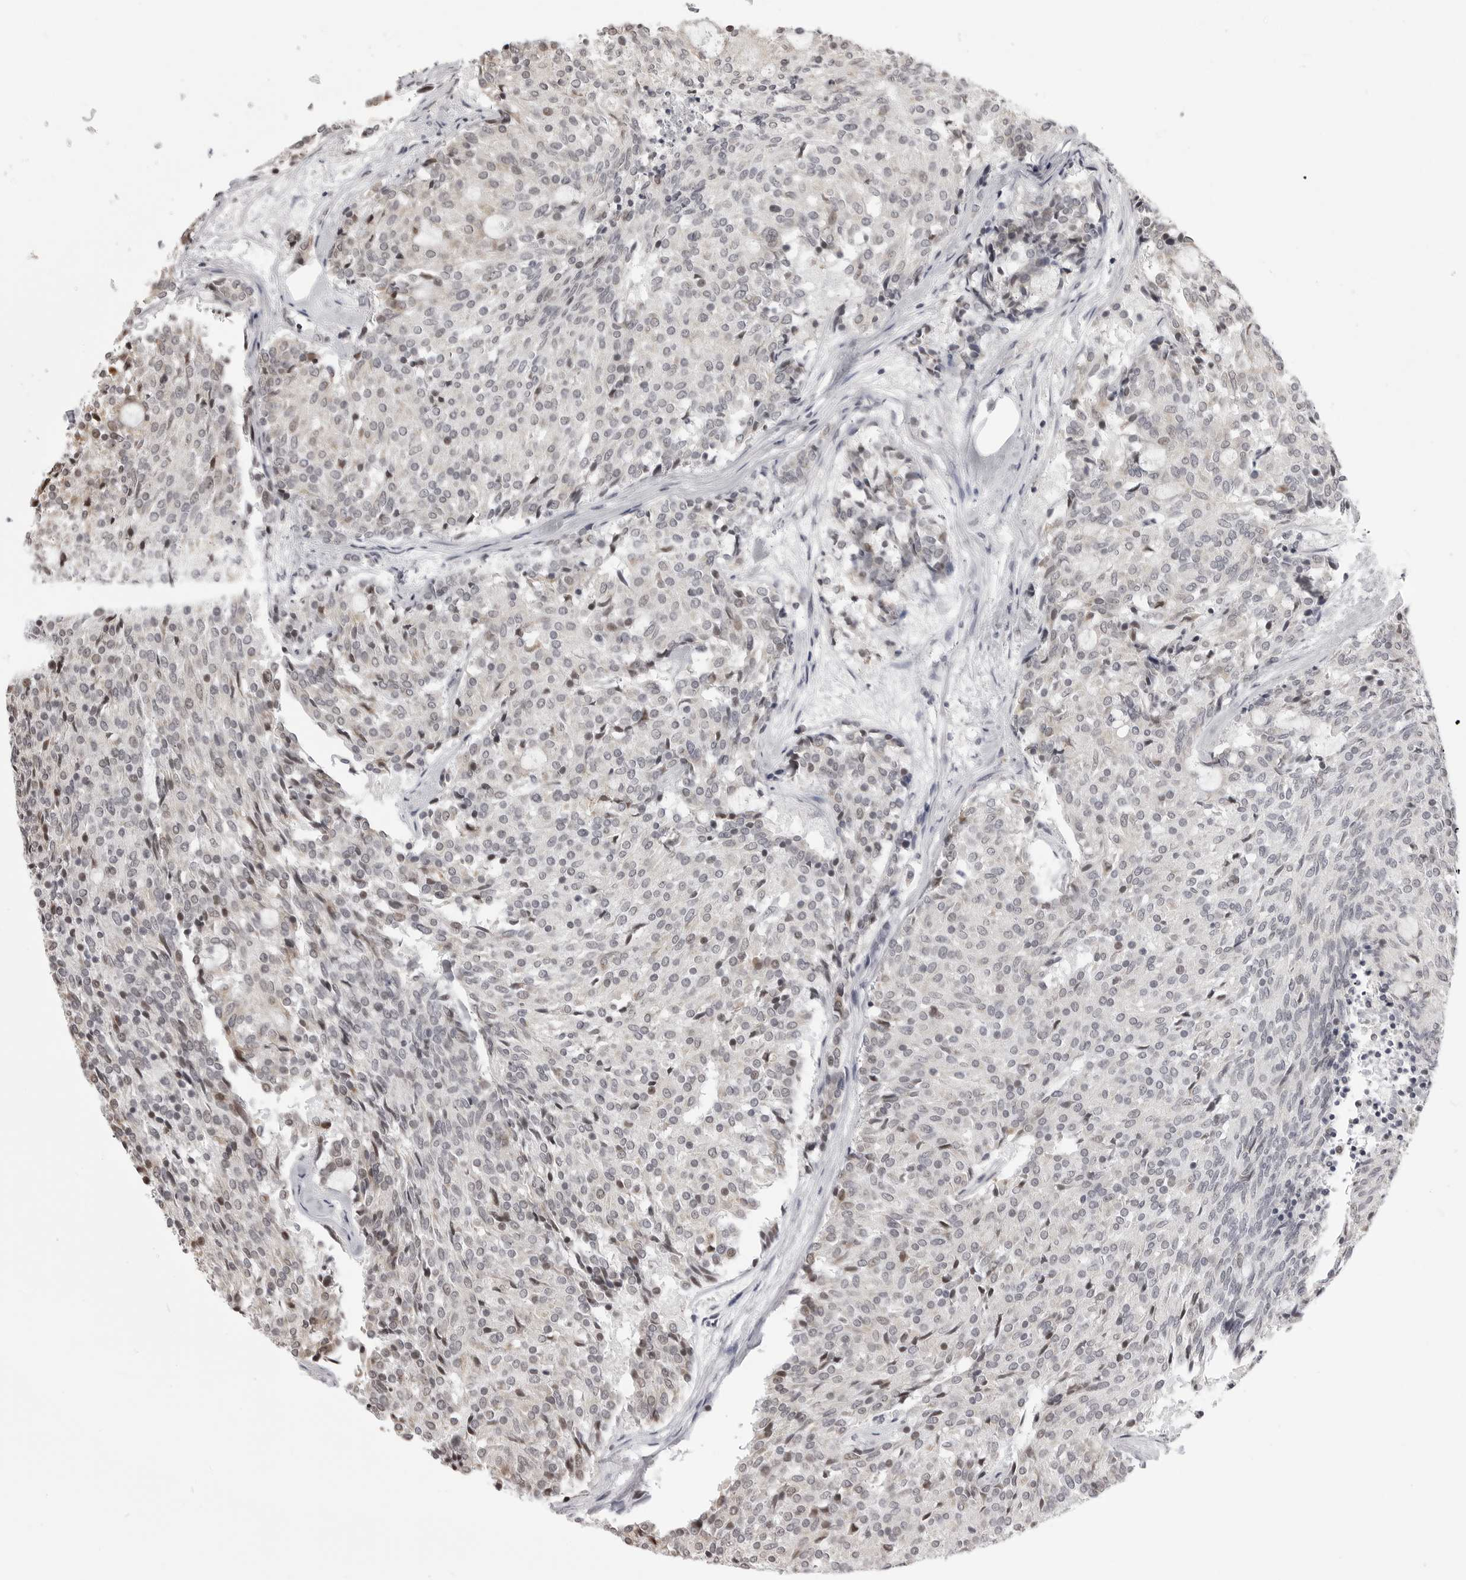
{"staining": {"intensity": "negative", "quantity": "none", "location": "none"}, "tissue": "carcinoid", "cell_type": "Tumor cells", "image_type": "cancer", "snomed": [{"axis": "morphology", "description": "Carcinoid, malignant, NOS"}, {"axis": "topography", "description": "Pancreas"}], "caption": "There is no significant staining in tumor cells of malignant carcinoid.", "gene": "PHF3", "patient": {"sex": "female", "age": 54}}